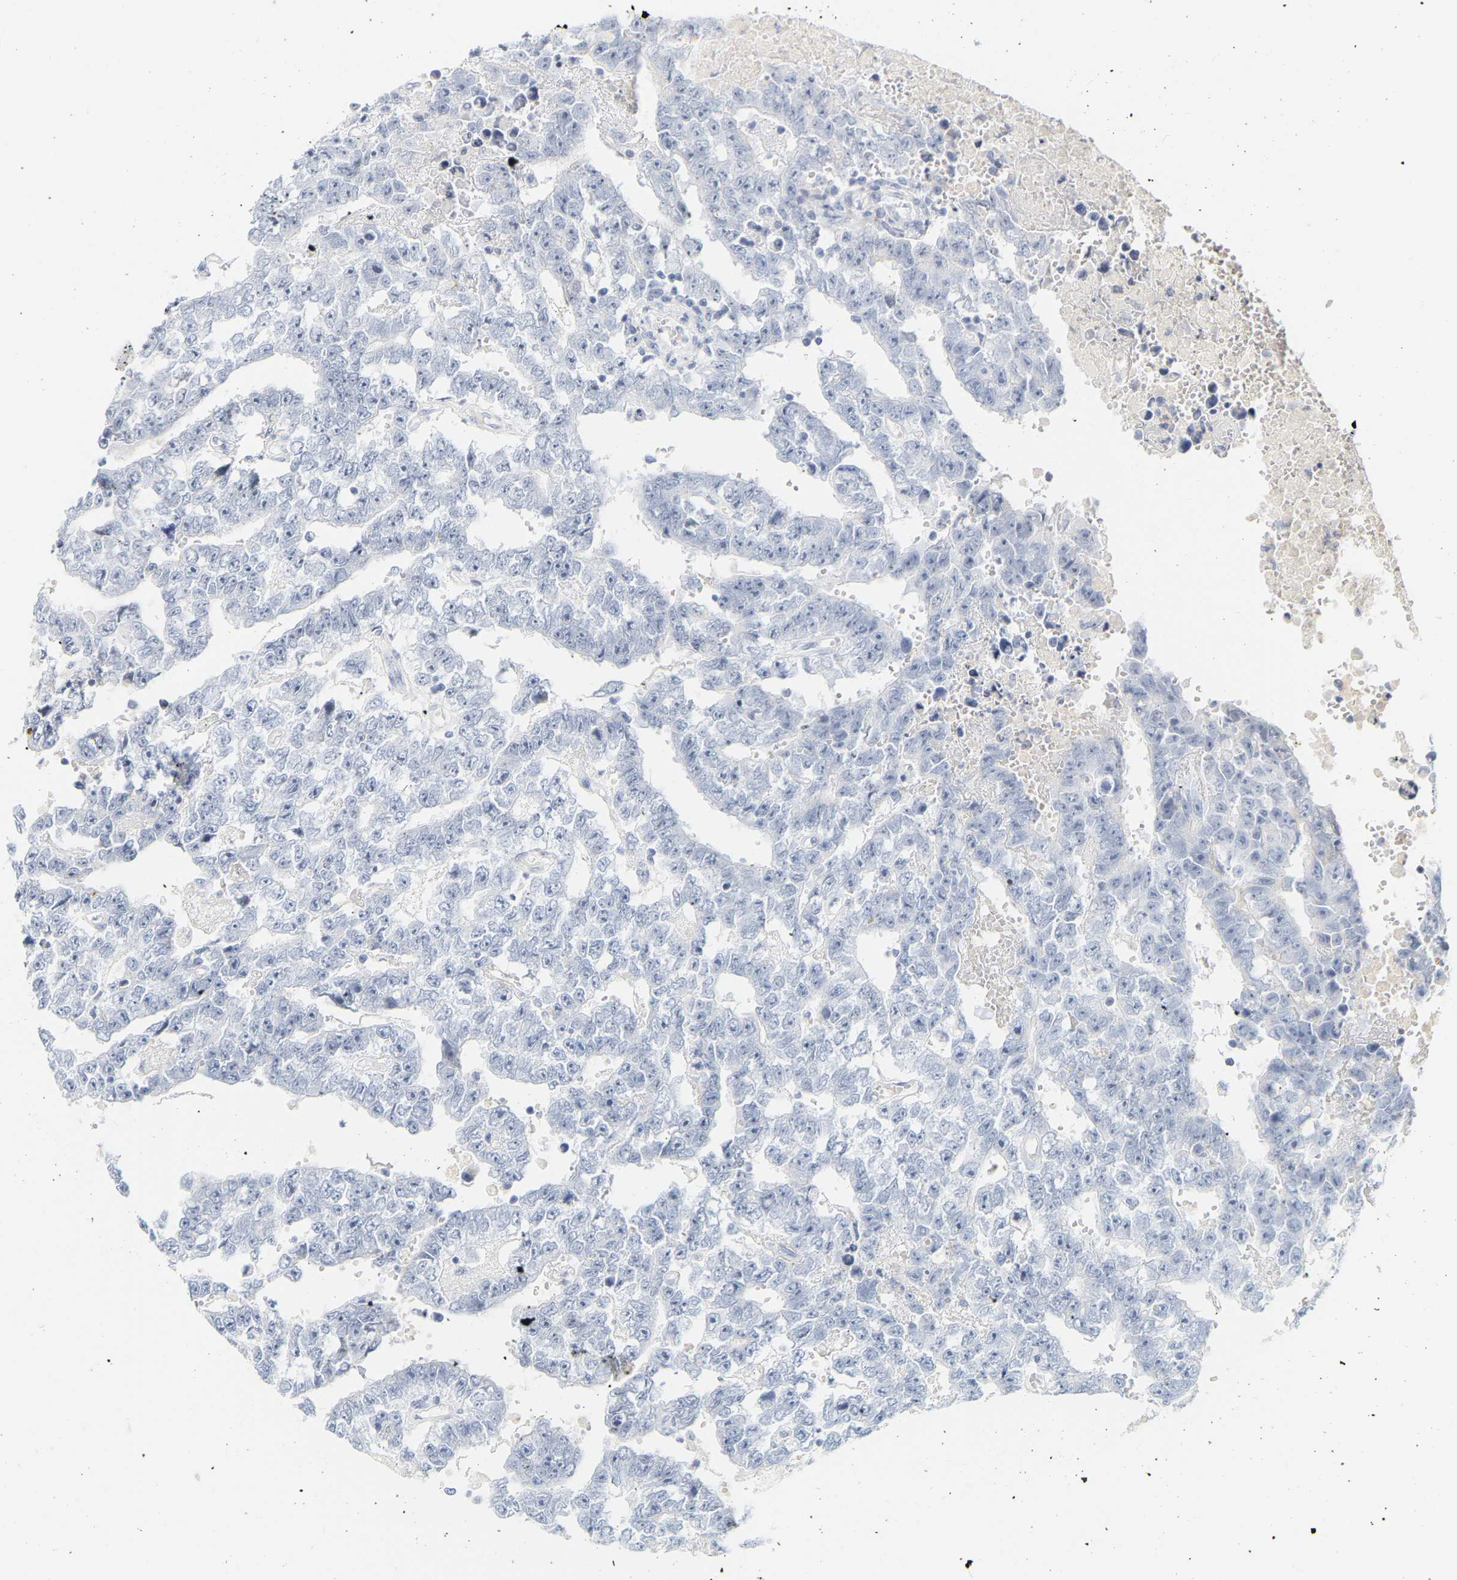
{"staining": {"intensity": "negative", "quantity": "none", "location": "none"}, "tissue": "testis cancer", "cell_type": "Tumor cells", "image_type": "cancer", "snomed": [{"axis": "morphology", "description": "Carcinoma, Embryonal, NOS"}, {"axis": "topography", "description": "Testis"}], "caption": "Testis cancer was stained to show a protein in brown. There is no significant positivity in tumor cells.", "gene": "GNAS", "patient": {"sex": "male", "age": 25}}